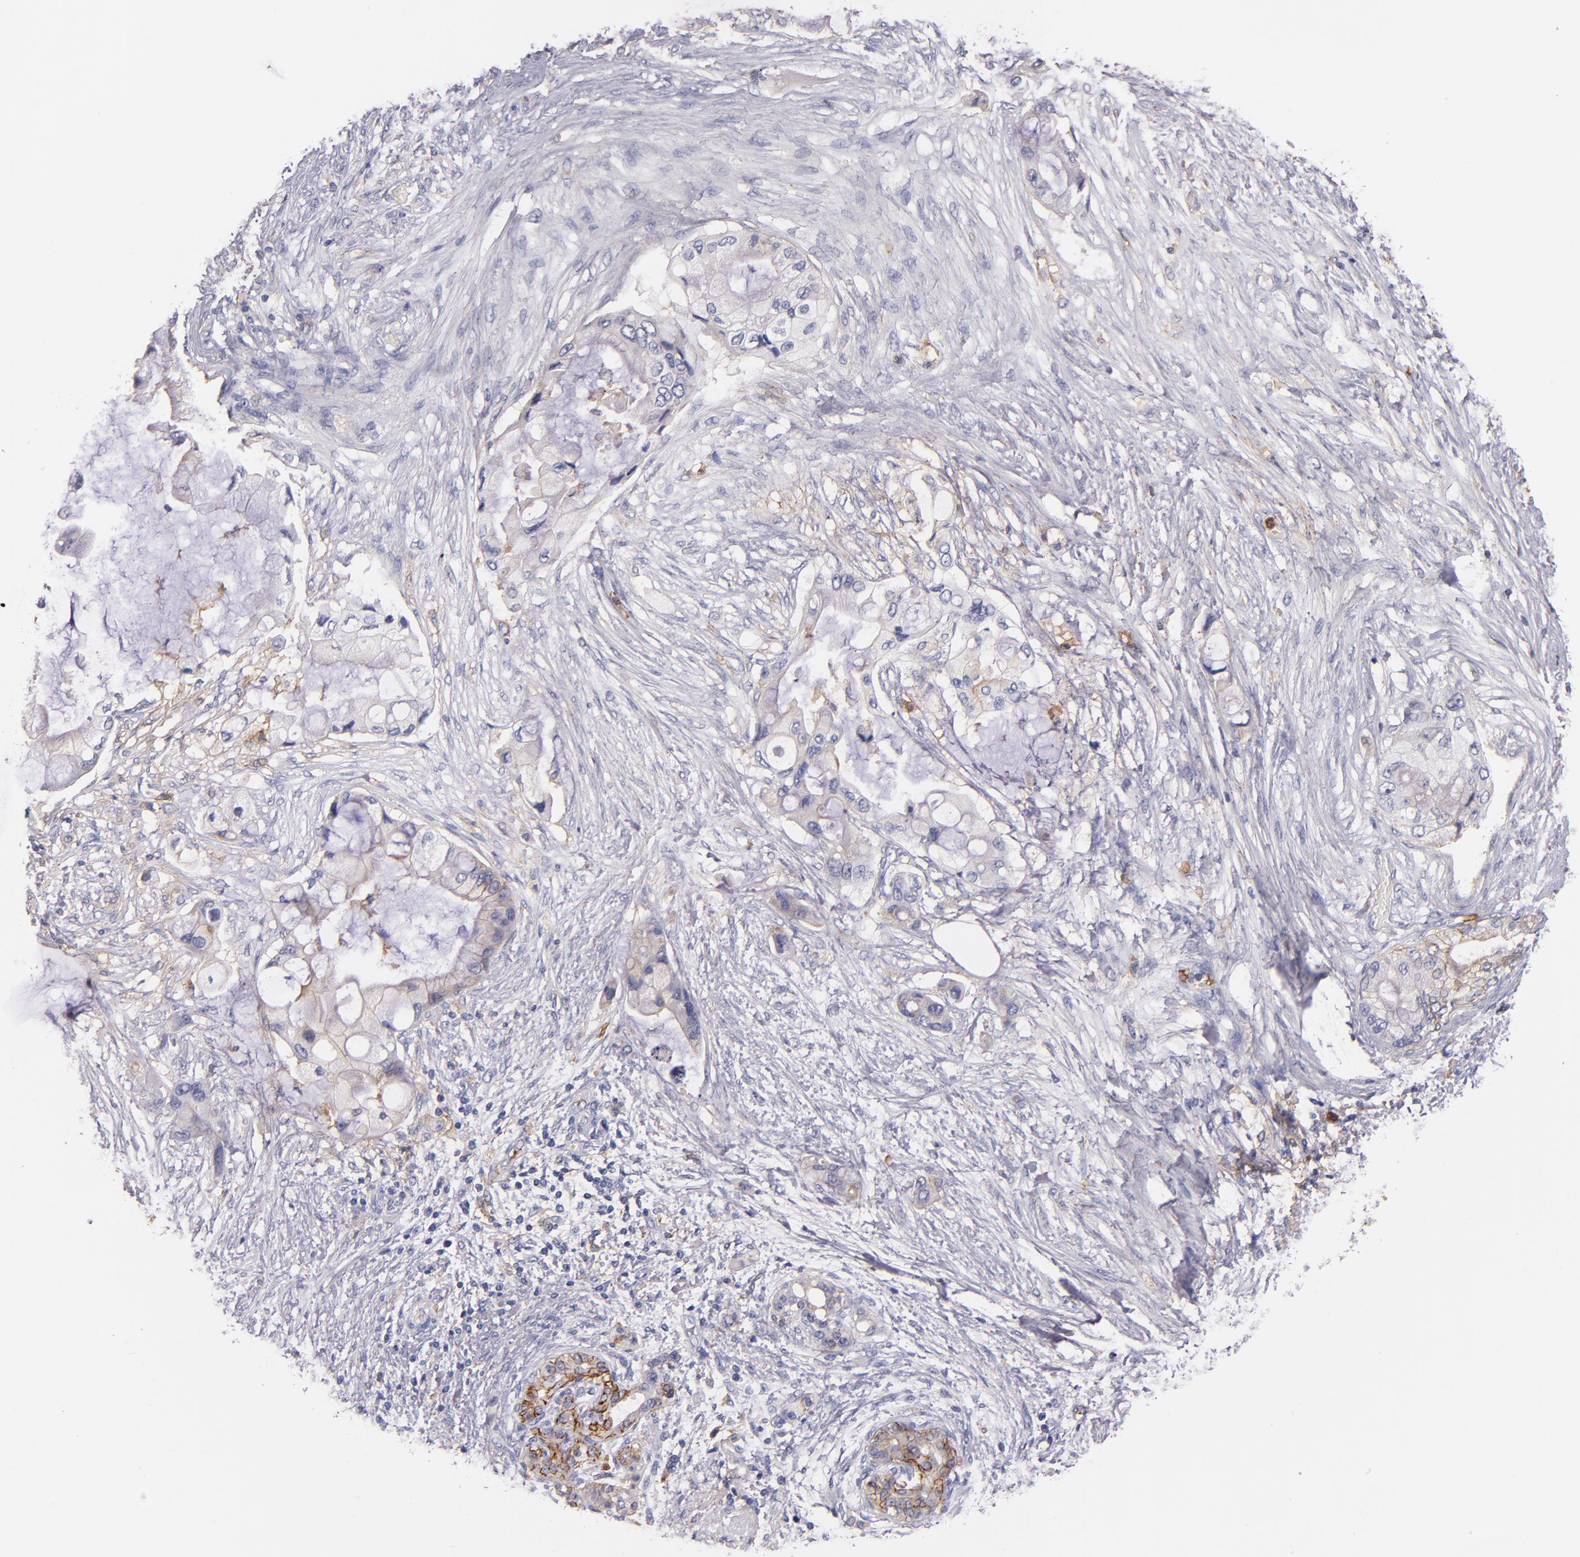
{"staining": {"intensity": "negative", "quantity": "none", "location": "none"}, "tissue": "pancreatic cancer", "cell_type": "Tumor cells", "image_type": "cancer", "snomed": [{"axis": "morphology", "description": "Adenocarcinoma, NOS"}, {"axis": "topography", "description": "Pancreas"}], "caption": "Tumor cells are negative for protein expression in human pancreatic cancer. (Brightfield microscopy of DAB (3,3'-diaminobenzidine) immunohistochemistry (IHC) at high magnification).", "gene": "C5AR1", "patient": {"sex": "female", "age": 59}}